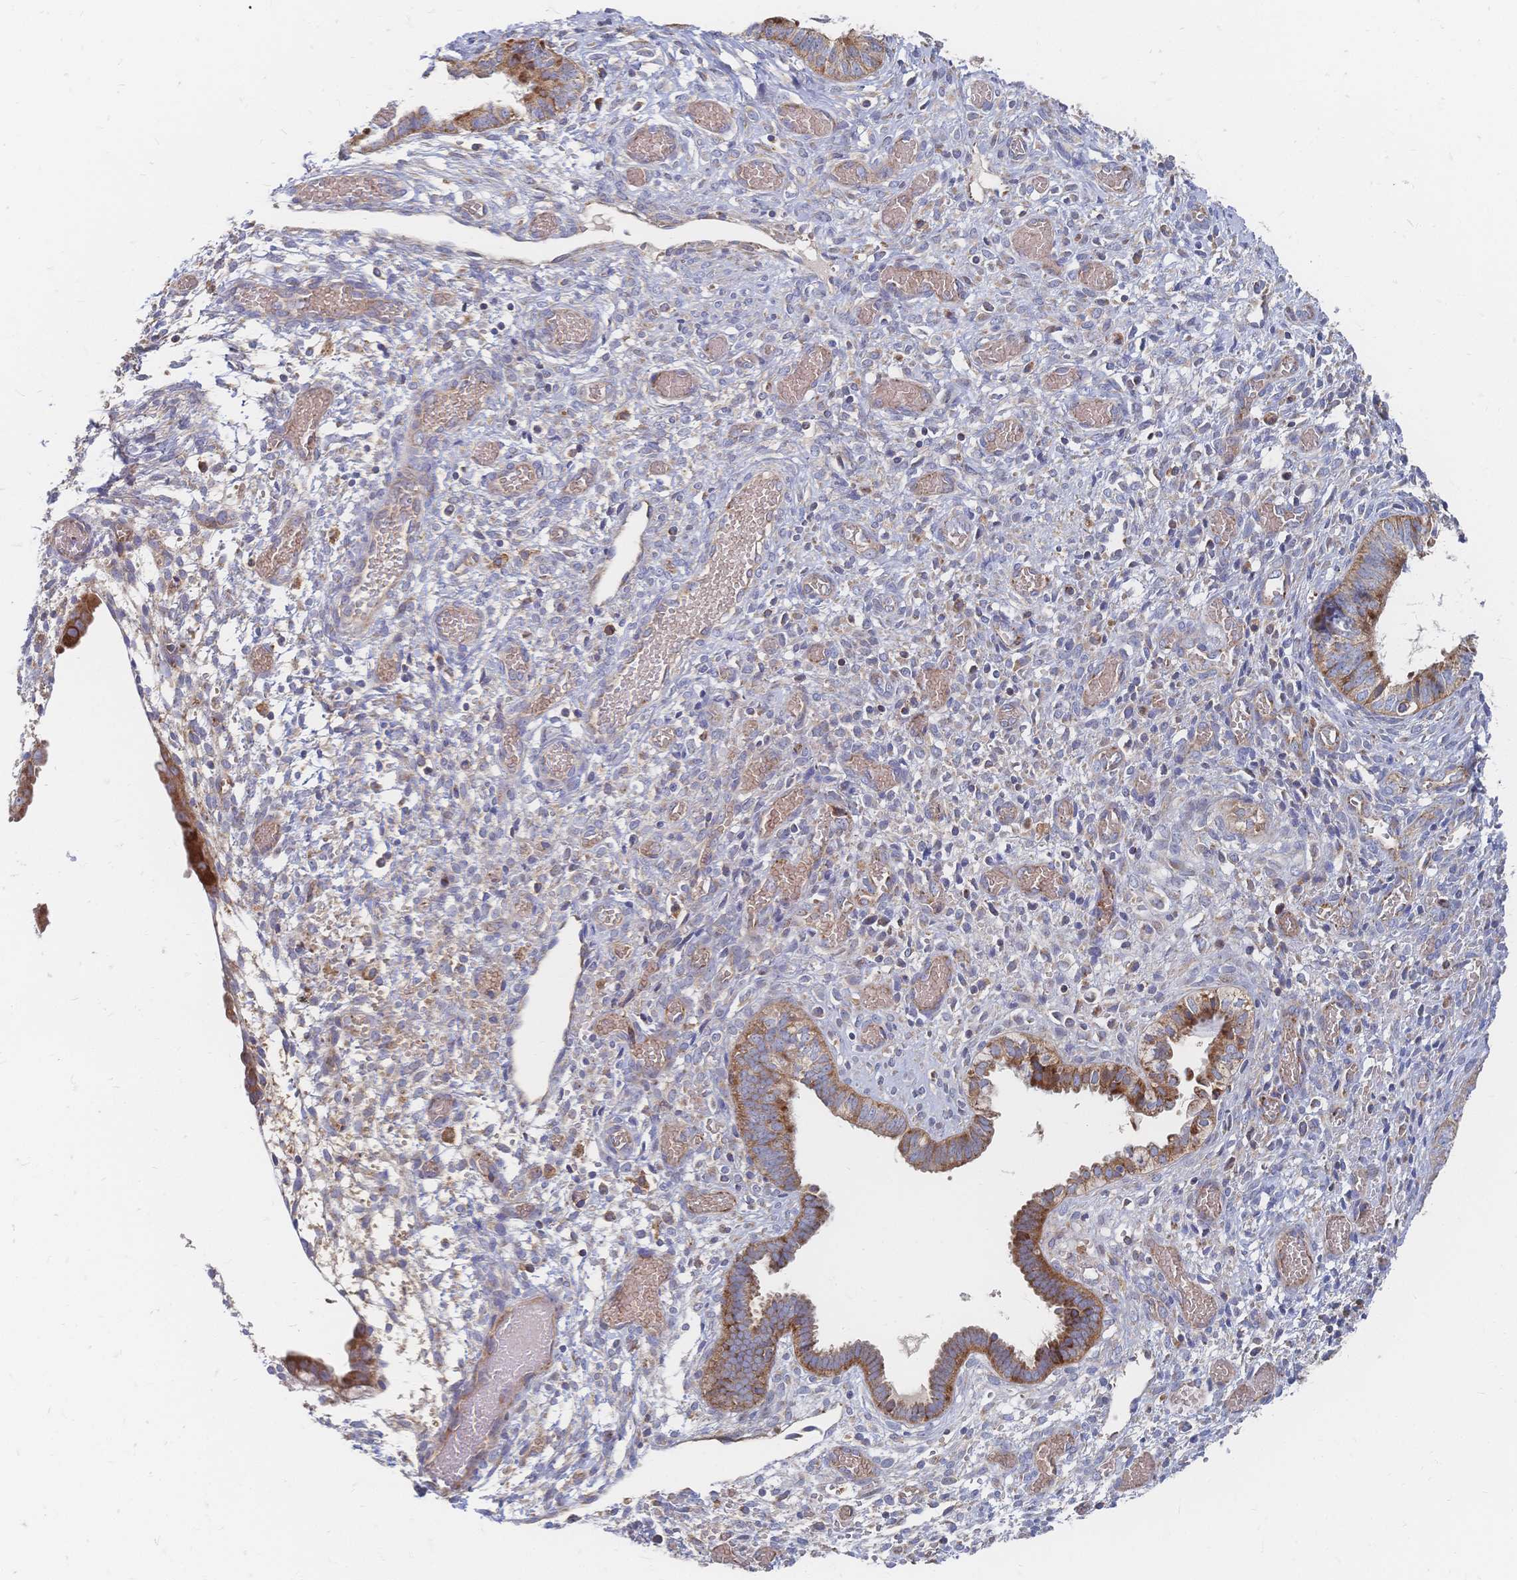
{"staining": {"intensity": "moderate", "quantity": ">75%", "location": "cytoplasmic/membranous"}, "tissue": "cervical cancer", "cell_type": "Tumor cells", "image_type": "cancer", "snomed": [{"axis": "morphology", "description": "Squamous cell carcinoma, NOS"}, {"axis": "topography", "description": "Cervix"}], "caption": "Squamous cell carcinoma (cervical) tissue exhibits moderate cytoplasmic/membranous positivity in about >75% of tumor cells The staining is performed using DAB (3,3'-diaminobenzidine) brown chromogen to label protein expression. The nuclei are counter-stained blue using hematoxylin.", "gene": "SORBS1", "patient": {"sex": "female", "age": 59}}